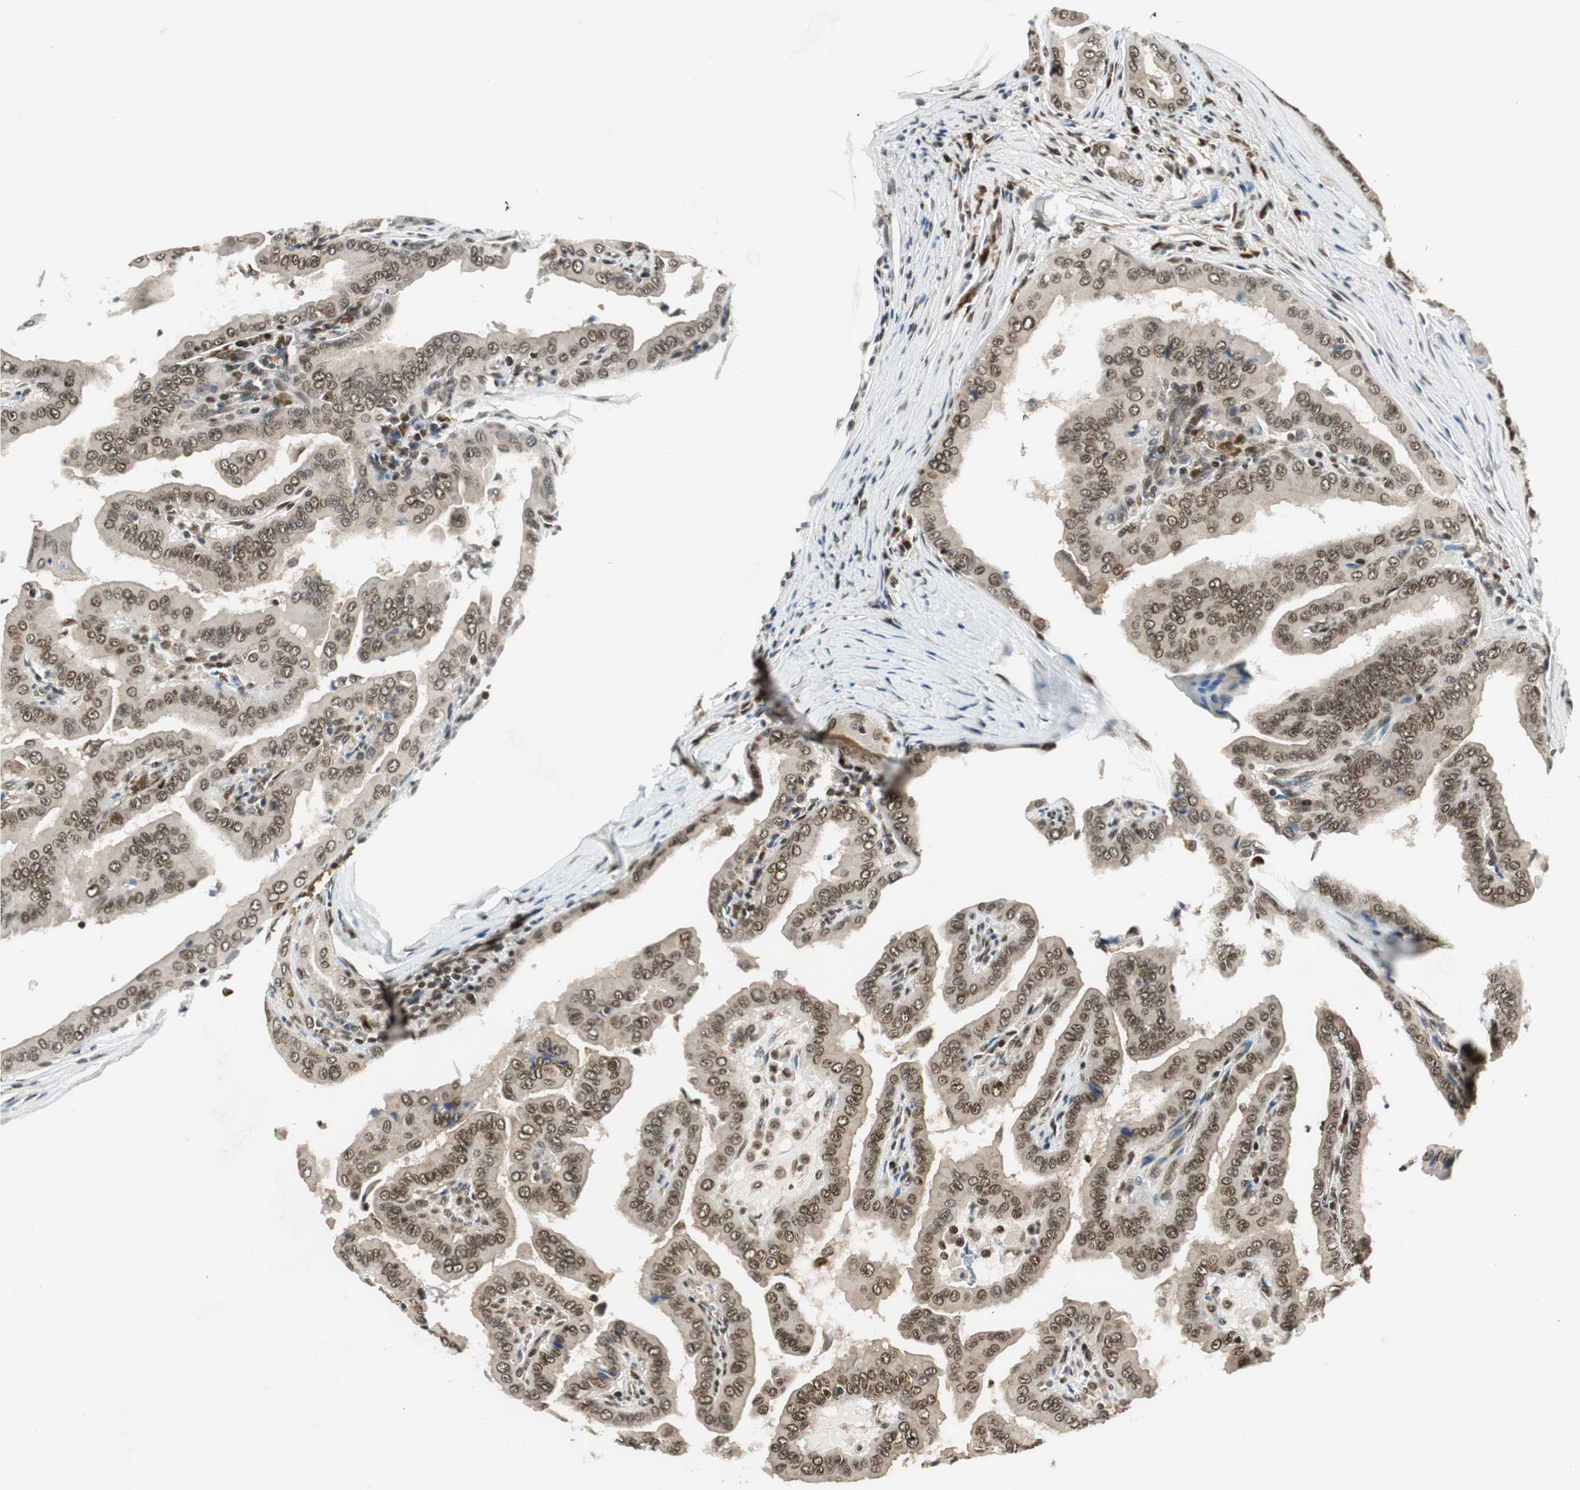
{"staining": {"intensity": "moderate", "quantity": ">75%", "location": "nuclear"}, "tissue": "thyroid cancer", "cell_type": "Tumor cells", "image_type": "cancer", "snomed": [{"axis": "morphology", "description": "Papillary adenocarcinoma, NOS"}, {"axis": "topography", "description": "Thyroid gland"}], "caption": "Papillary adenocarcinoma (thyroid) tissue exhibits moderate nuclear expression in approximately >75% of tumor cells, visualized by immunohistochemistry. Nuclei are stained in blue.", "gene": "RING1", "patient": {"sex": "male", "age": 33}}